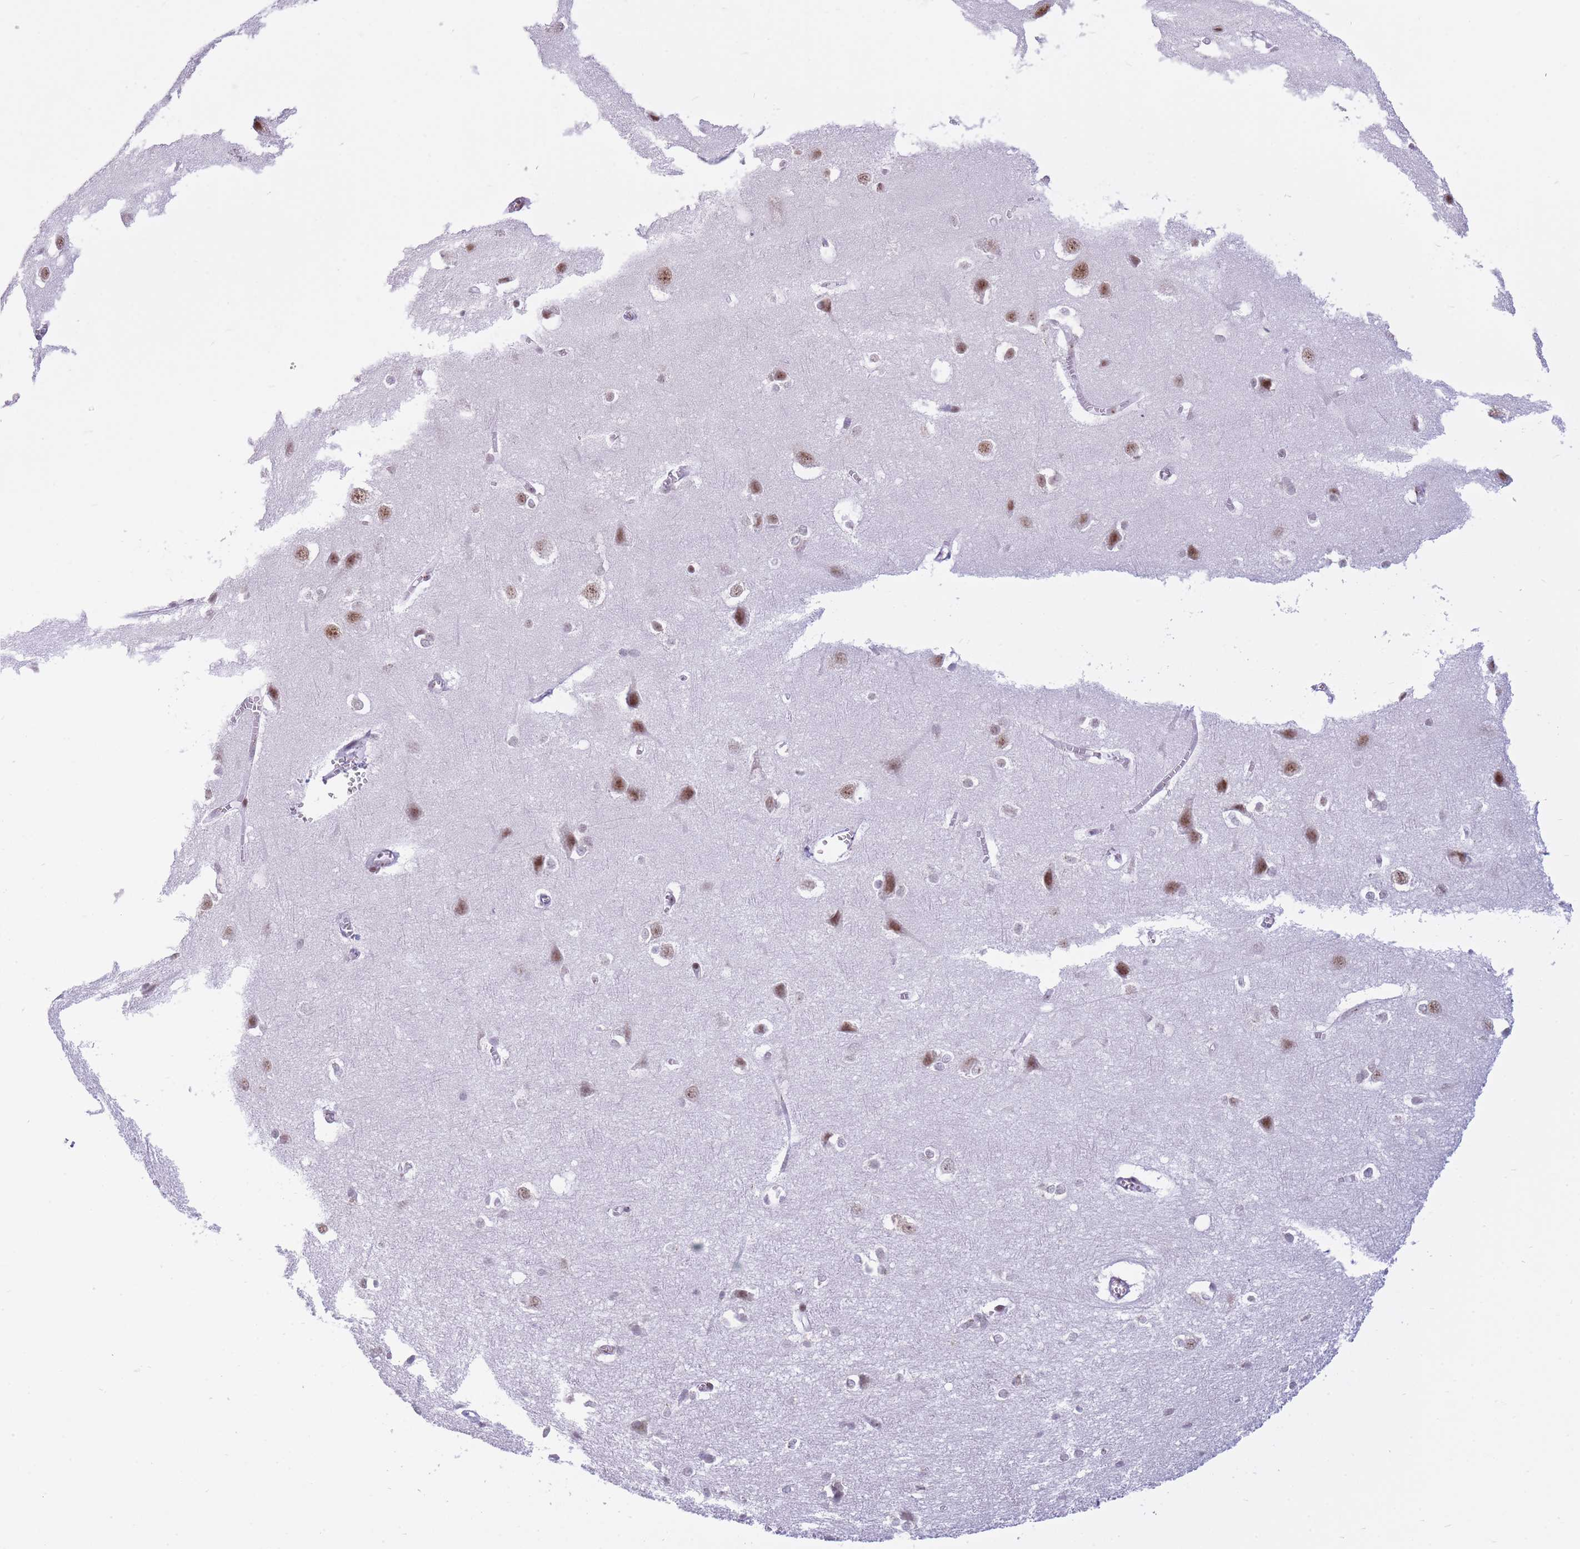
{"staining": {"intensity": "negative", "quantity": "none", "location": "none"}, "tissue": "cerebral cortex", "cell_type": "Endothelial cells", "image_type": "normal", "snomed": [{"axis": "morphology", "description": "Normal tissue, NOS"}, {"axis": "topography", "description": "Cerebral cortex"}], "caption": "Immunohistochemistry (IHC) image of normal cerebral cortex: human cerebral cortex stained with DAB exhibits no significant protein staining in endothelial cells.", "gene": "INO80C", "patient": {"sex": "male", "age": 37}}